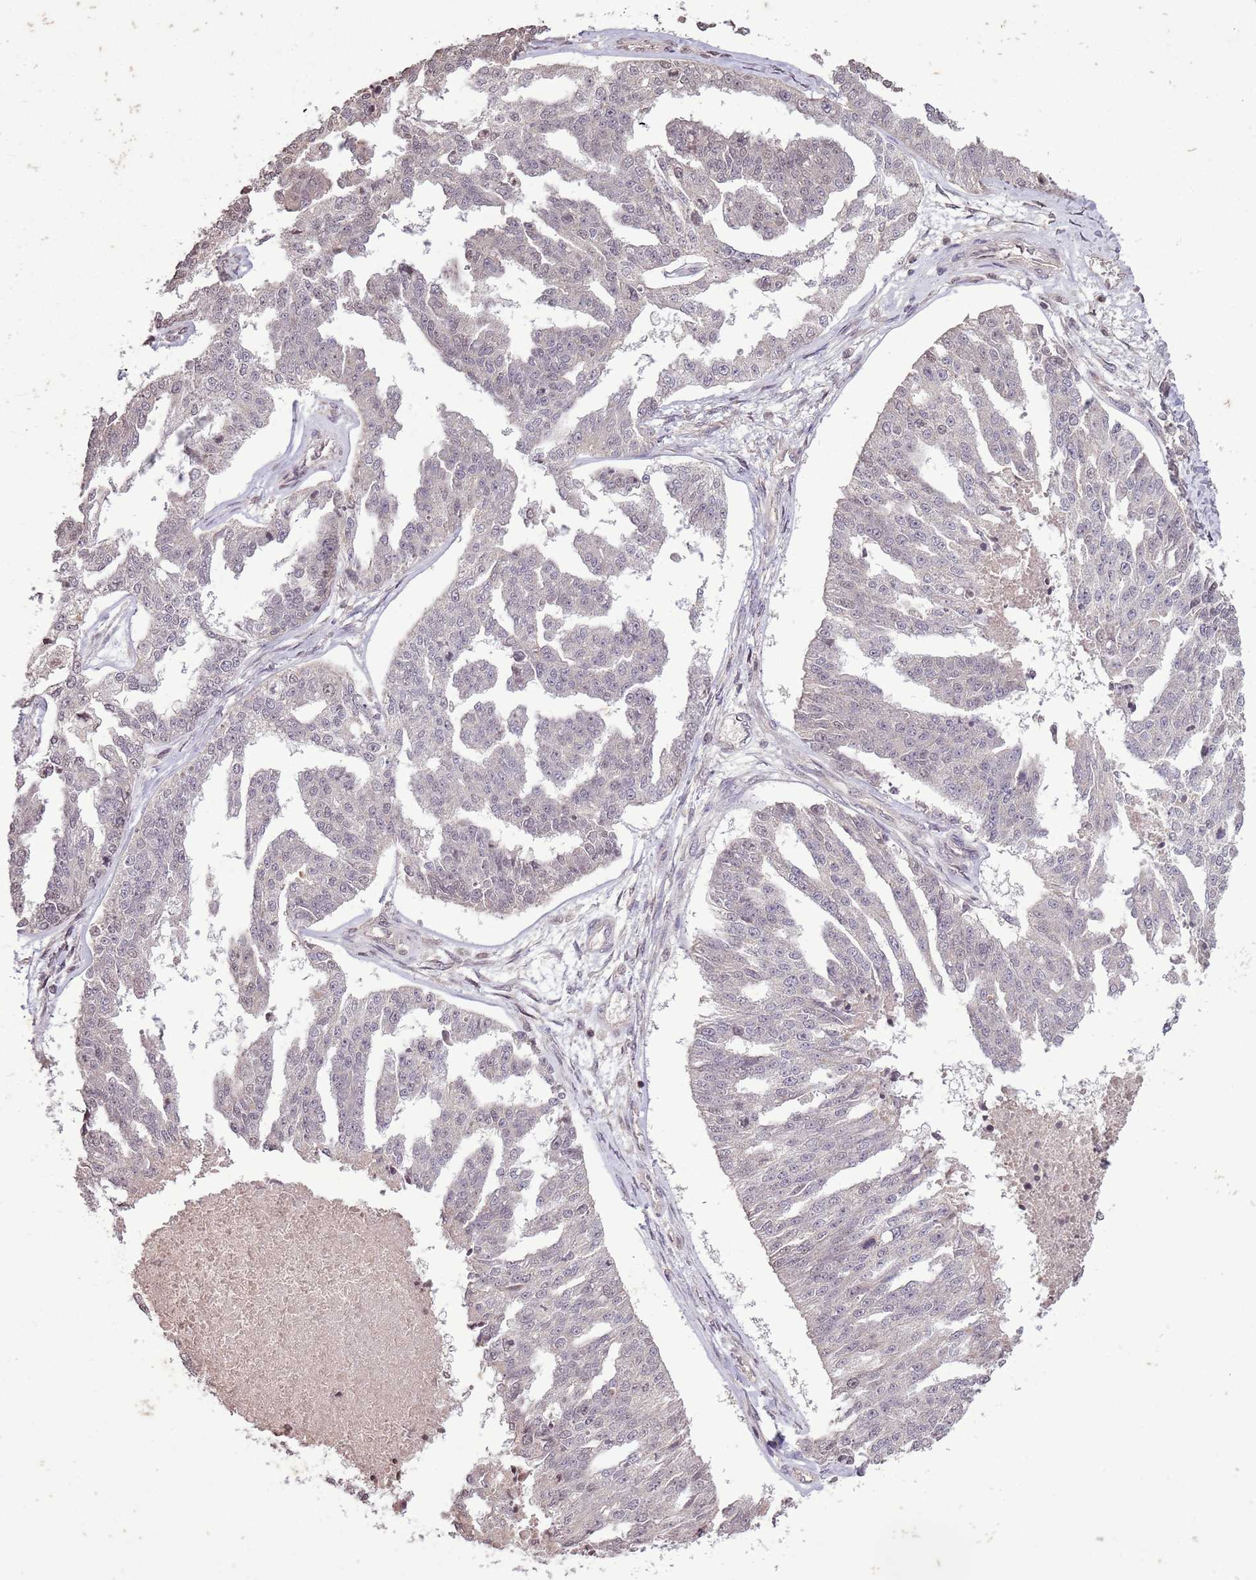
{"staining": {"intensity": "weak", "quantity": "<25%", "location": "nuclear"}, "tissue": "ovarian cancer", "cell_type": "Tumor cells", "image_type": "cancer", "snomed": [{"axis": "morphology", "description": "Cystadenocarcinoma, serous, NOS"}, {"axis": "topography", "description": "Ovary"}], "caption": "Tumor cells are negative for brown protein staining in ovarian serous cystadenocarcinoma. (Stains: DAB immunohistochemistry (IHC) with hematoxylin counter stain, Microscopy: brightfield microscopy at high magnification).", "gene": "CAPN9", "patient": {"sex": "female", "age": 58}}